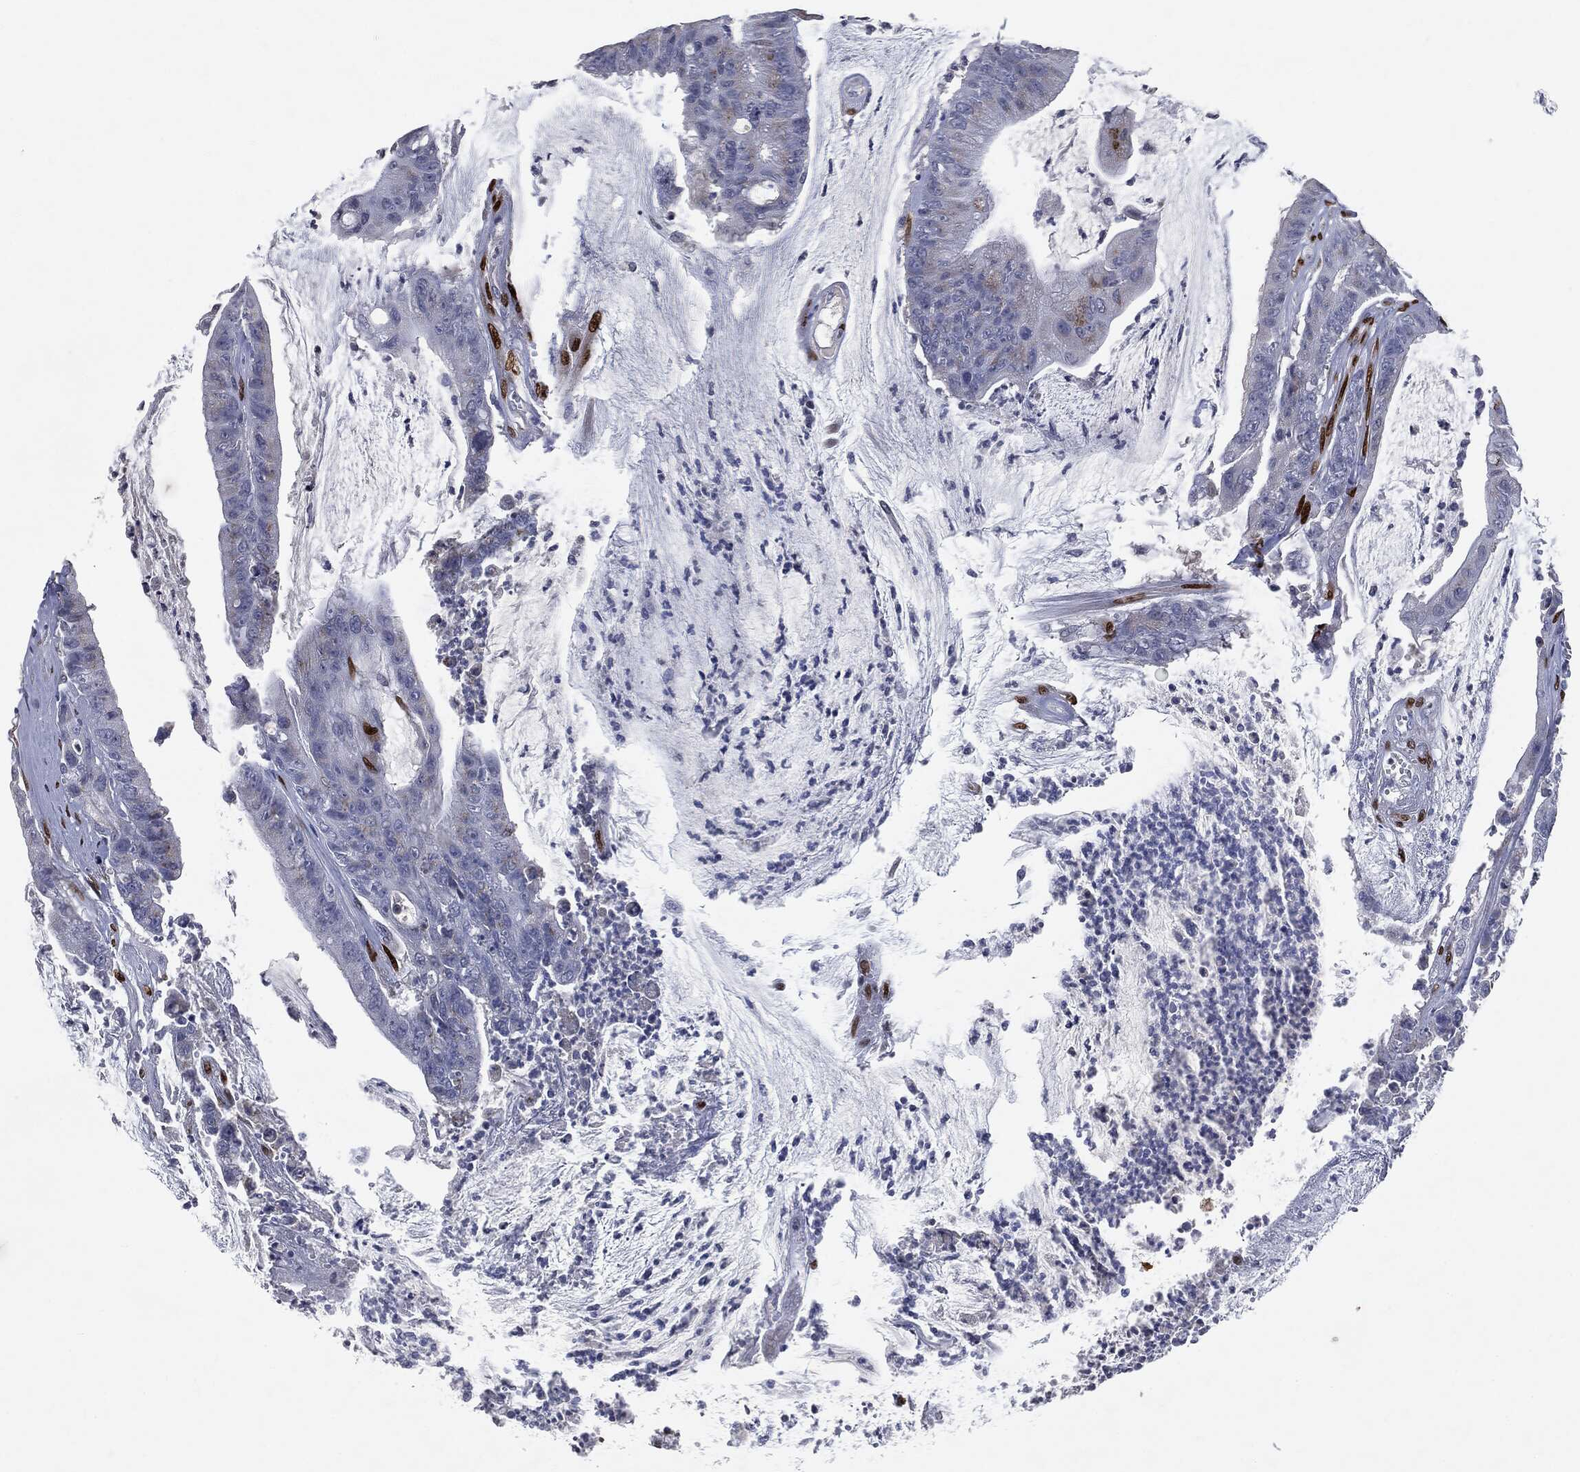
{"staining": {"intensity": "negative", "quantity": "none", "location": "none"}, "tissue": "colorectal cancer", "cell_type": "Tumor cells", "image_type": "cancer", "snomed": [{"axis": "morphology", "description": "Adenocarcinoma, NOS"}, {"axis": "topography", "description": "Colon"}], "caption": "Colorectal adenocarcinoma stained for a protein using immunohistochemistry displays no expression tumor cells.", "gene": "CASD1", "patient": {"sex": "female", "age": 69}}